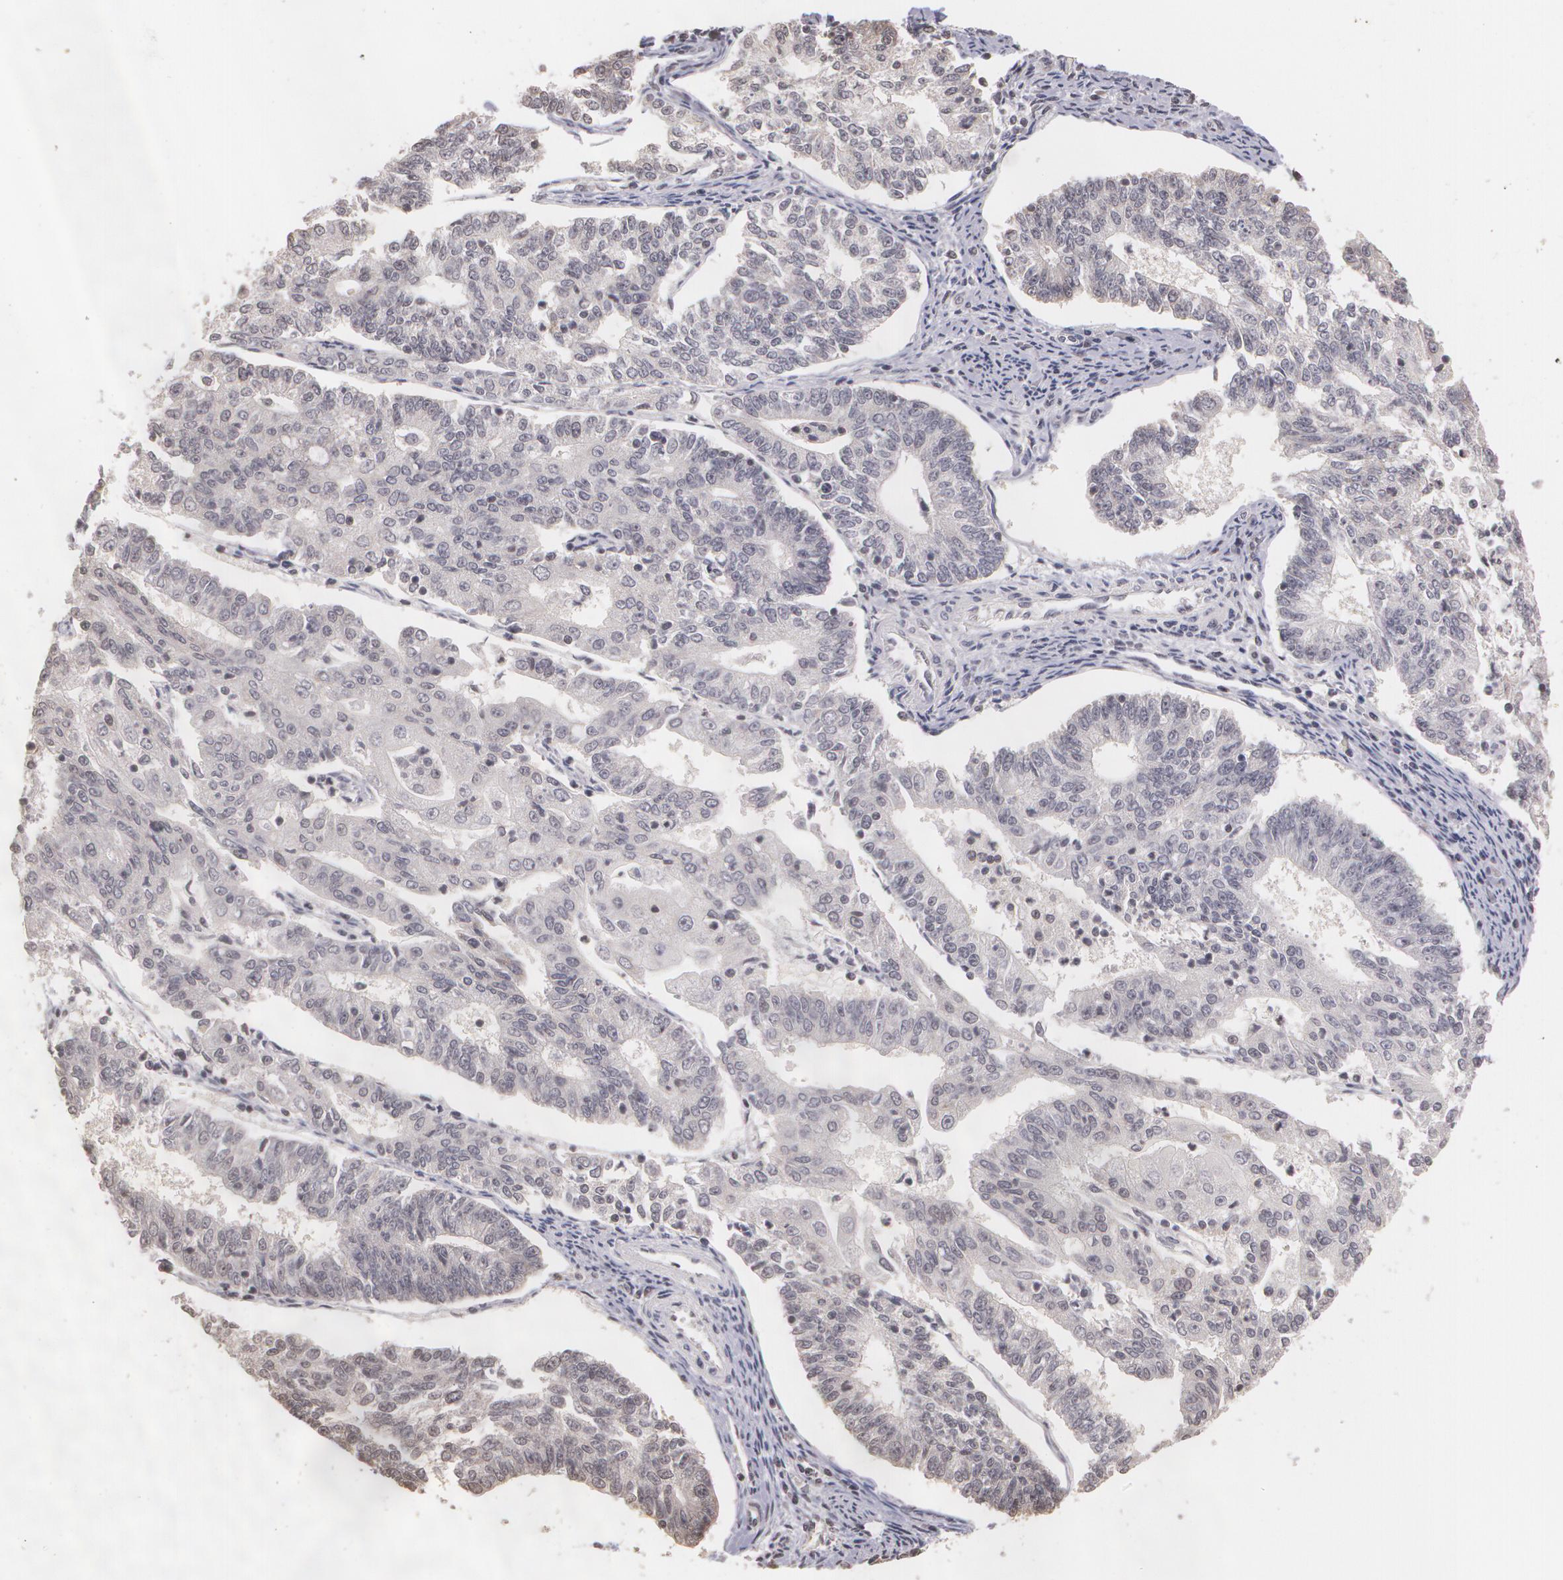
{"staining": {"intensity": "negative", "quantity": "none", "location": "none"}, "tissue": "endometrial cancer", "cell_type": "Tumor cells", "image_type": "cancer", "snomed": [{"axis": "morphology", "description": "Adenocarcinoma, NOS"}, {"axis": "topography", "description": "Endometrium"}], "caption": "DAB immunohistochemical staining of endometrial cancer (adenocarcinoma) demonstrates no significant expression in tumor cells.", "gene": "THRB", "patient": {"sex": "female", "age": 56}}